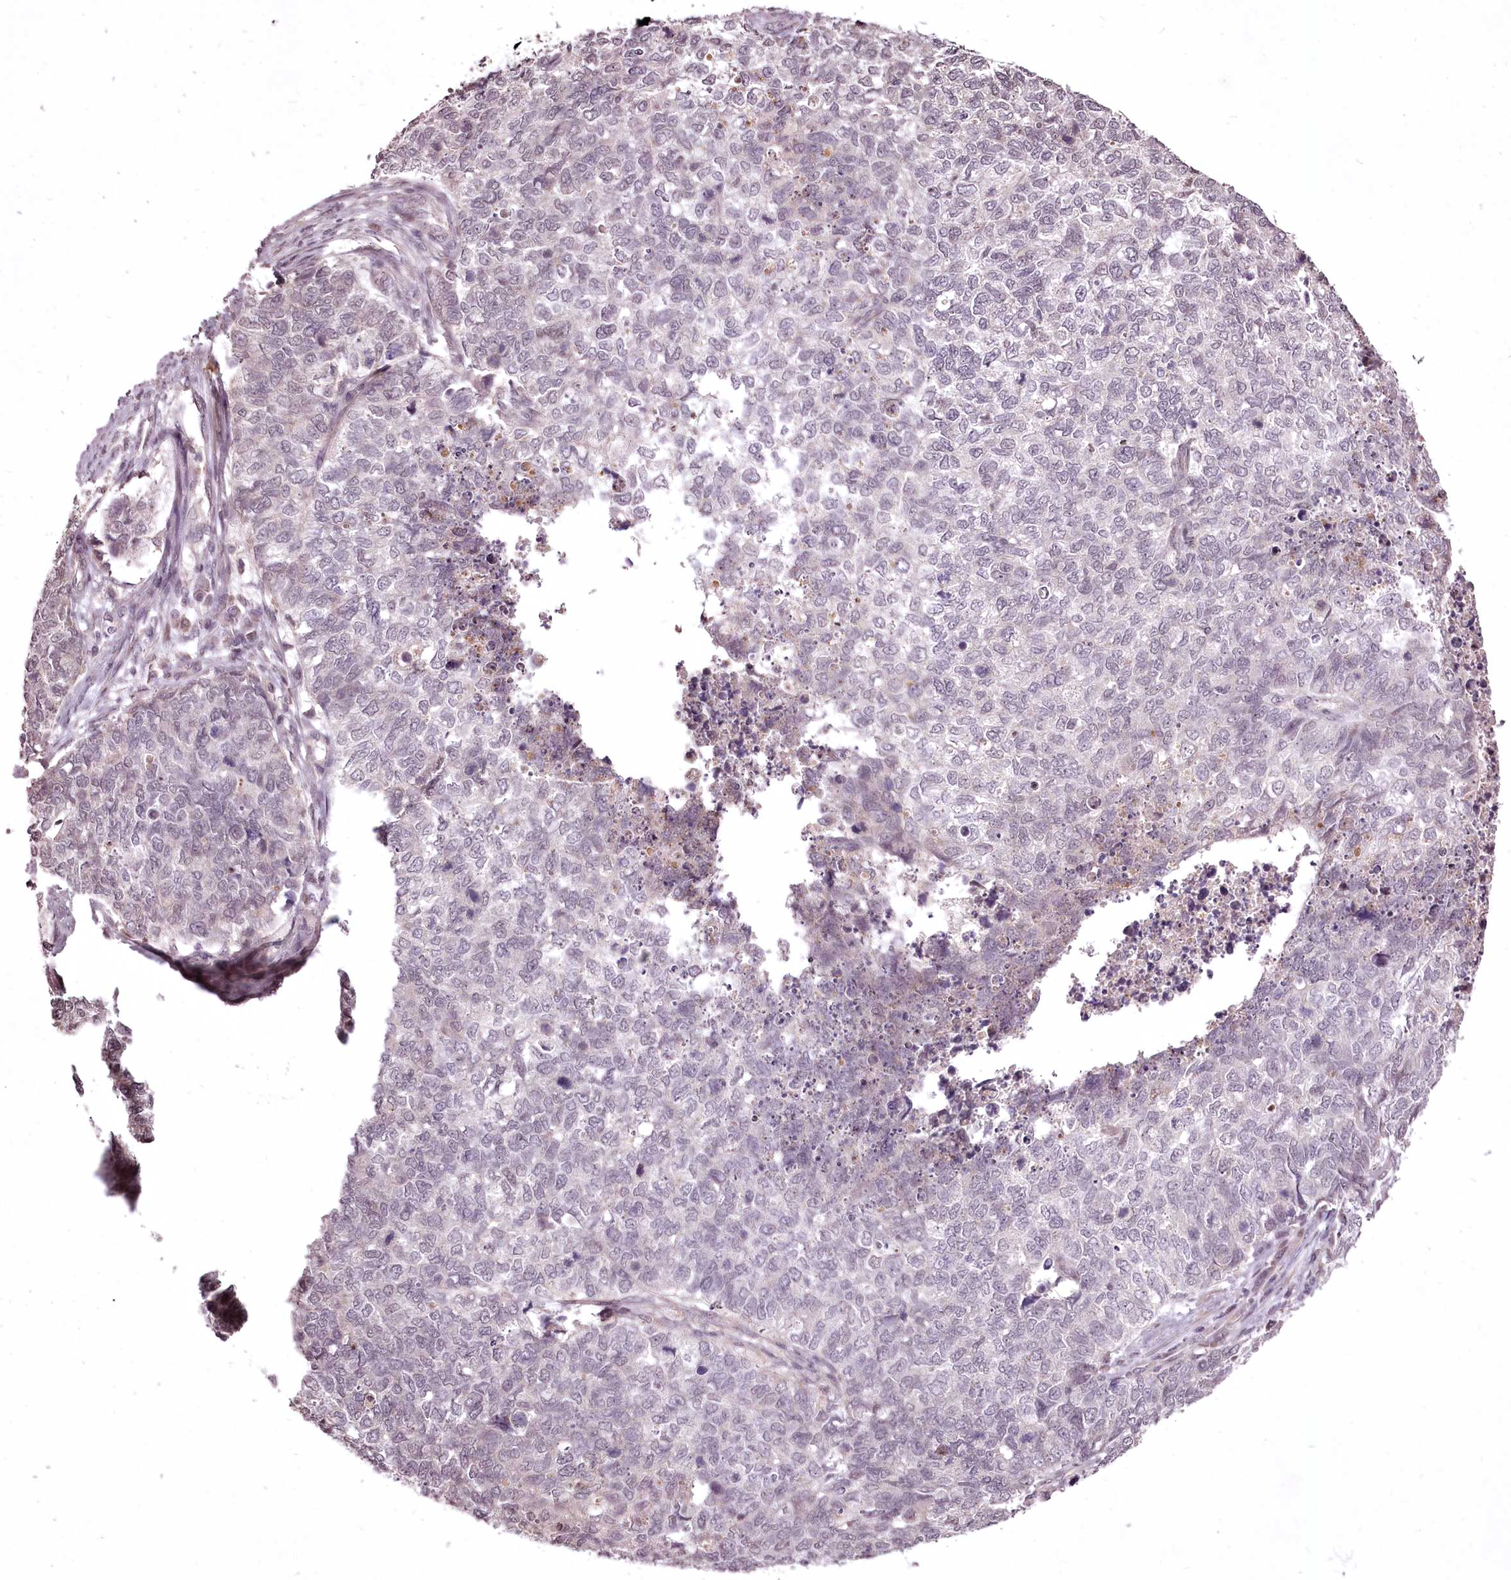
{"staining": {"intensity": "negative", "quantity": "none", "location": "none"}, "tissue": "cervical cancer", "cell_type": "Tumor cells", "image_type": "cancer", "snomed": [{"axis": "morphology", "description": "Squamous cell carcinoma, NOS"}, {"axis": "topography", "description": "Cervix"}], "caption": "Immunohistochemistry (IHC) of cervical squamous cell carcinoma reveals no expression in tumor cells.", "gene": "ADRA1D", "patient": {"sex": "female", "age": 63}}